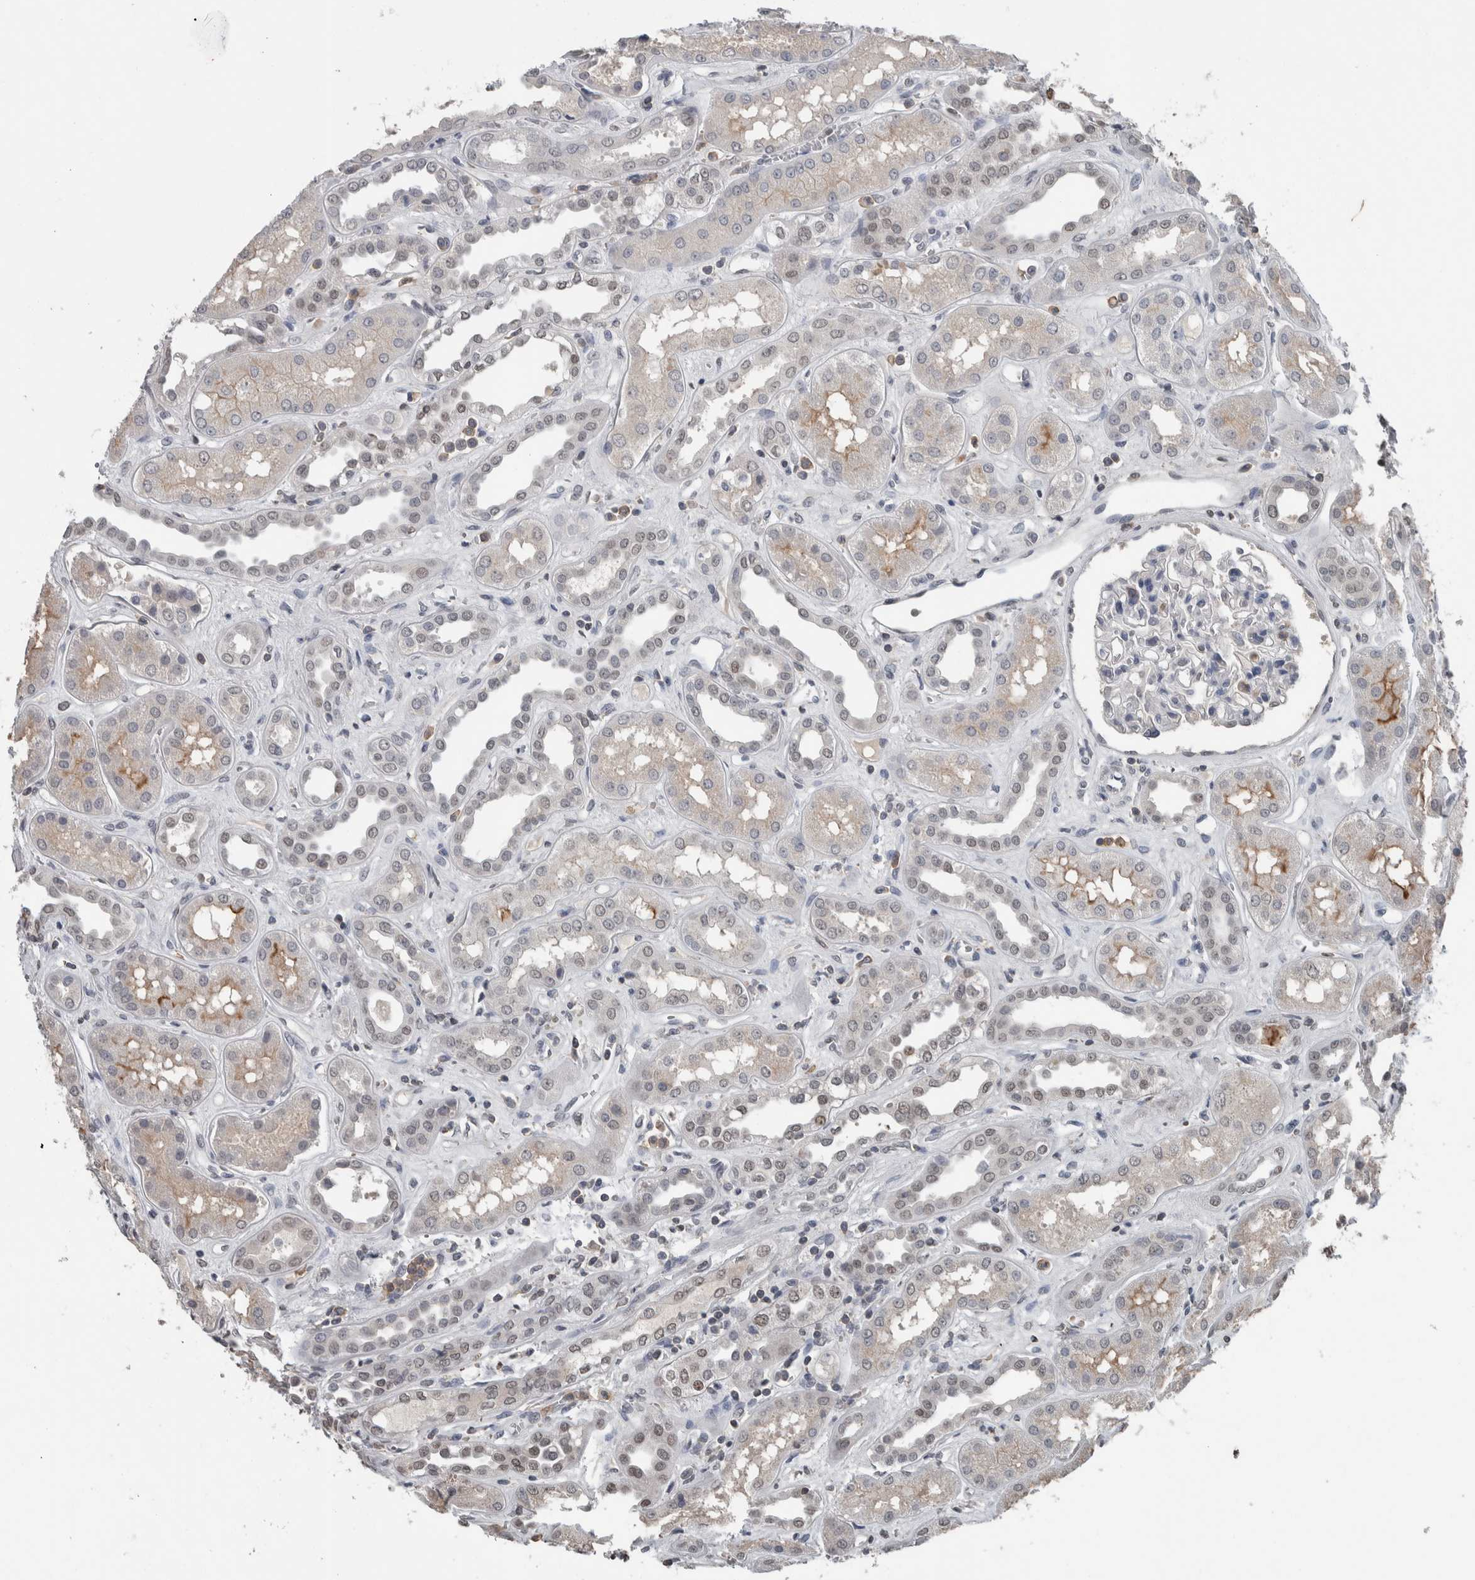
{"staining": {"intensity": "negative", "quantity": "none", "location": "none"}, "tissue": "kidney", "cell_type": "Cells in glomeruli", "image_type": "normal", "snomed": [{"axis": "morphology", "description": "Normal tissue, NOS"}, {"axis": "topography", "description": "Kidney"}], "caption": "Protein analysis of unremarkable kidney displays no significant expression in cells in glomeruli. The staining was performed using DAB to visualize the protein expression in brown, while the nuclei were stained in blue with hematoxylin (Magnification: 20x).", "gene": "MAFF", "patient": {"sex": "male", "age": 59}}